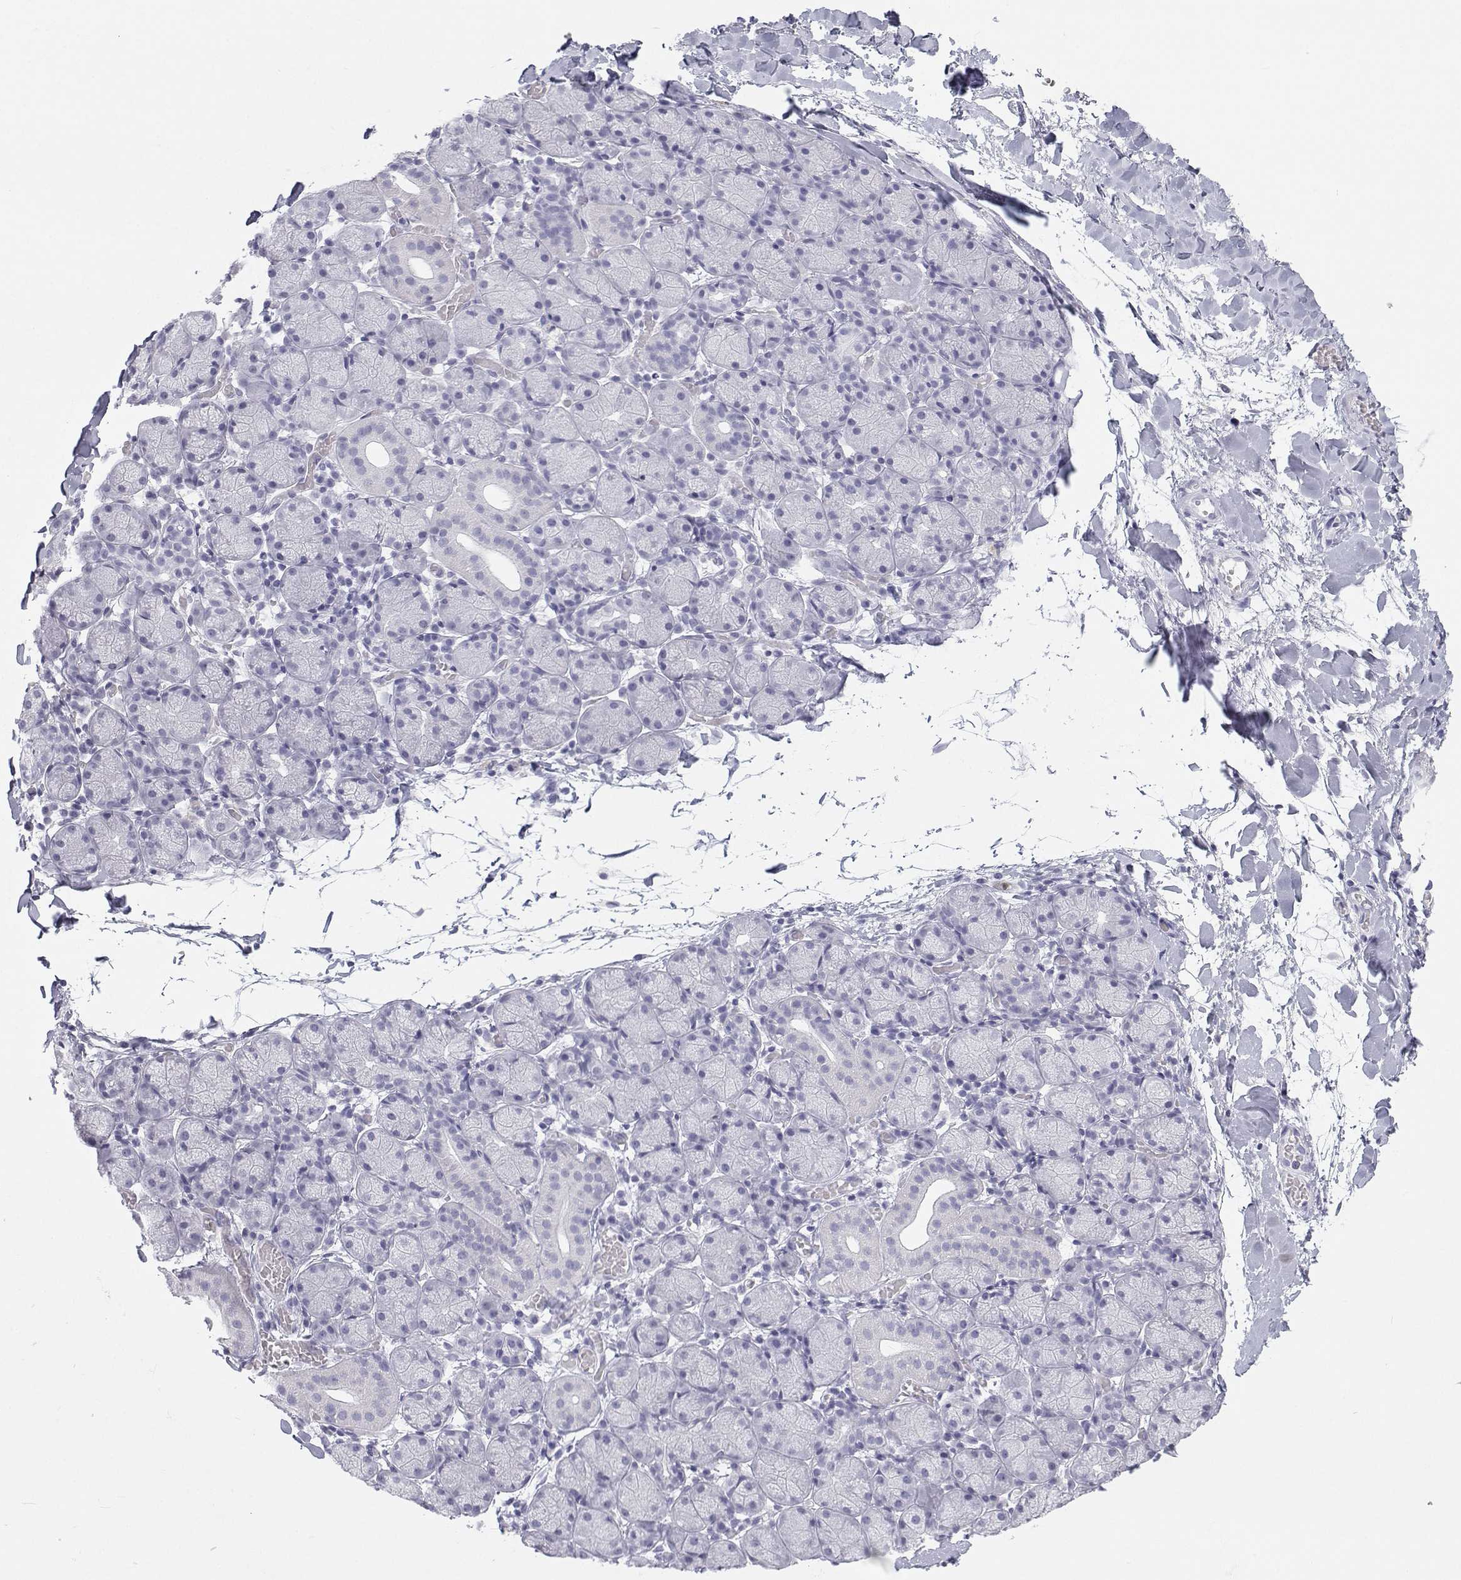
{"staining": {"intensity": "negative", "quantity": "none", "location": "none"}, "tissue": "salivary gland", "cell_type": "Glandular cells", "image_type": "normal", "snomed": [{"axis": "morphology", "description": "Normal tissue, NOS"}, {"axis": "topography", "description": "Salivary gland"}], "caption": "Salivary gland stained for a protein using immunohistochemistry exhibits no staining glandular cells.", "gene": "SFTPB", "patient": {"sex": "female", "age": 24}}